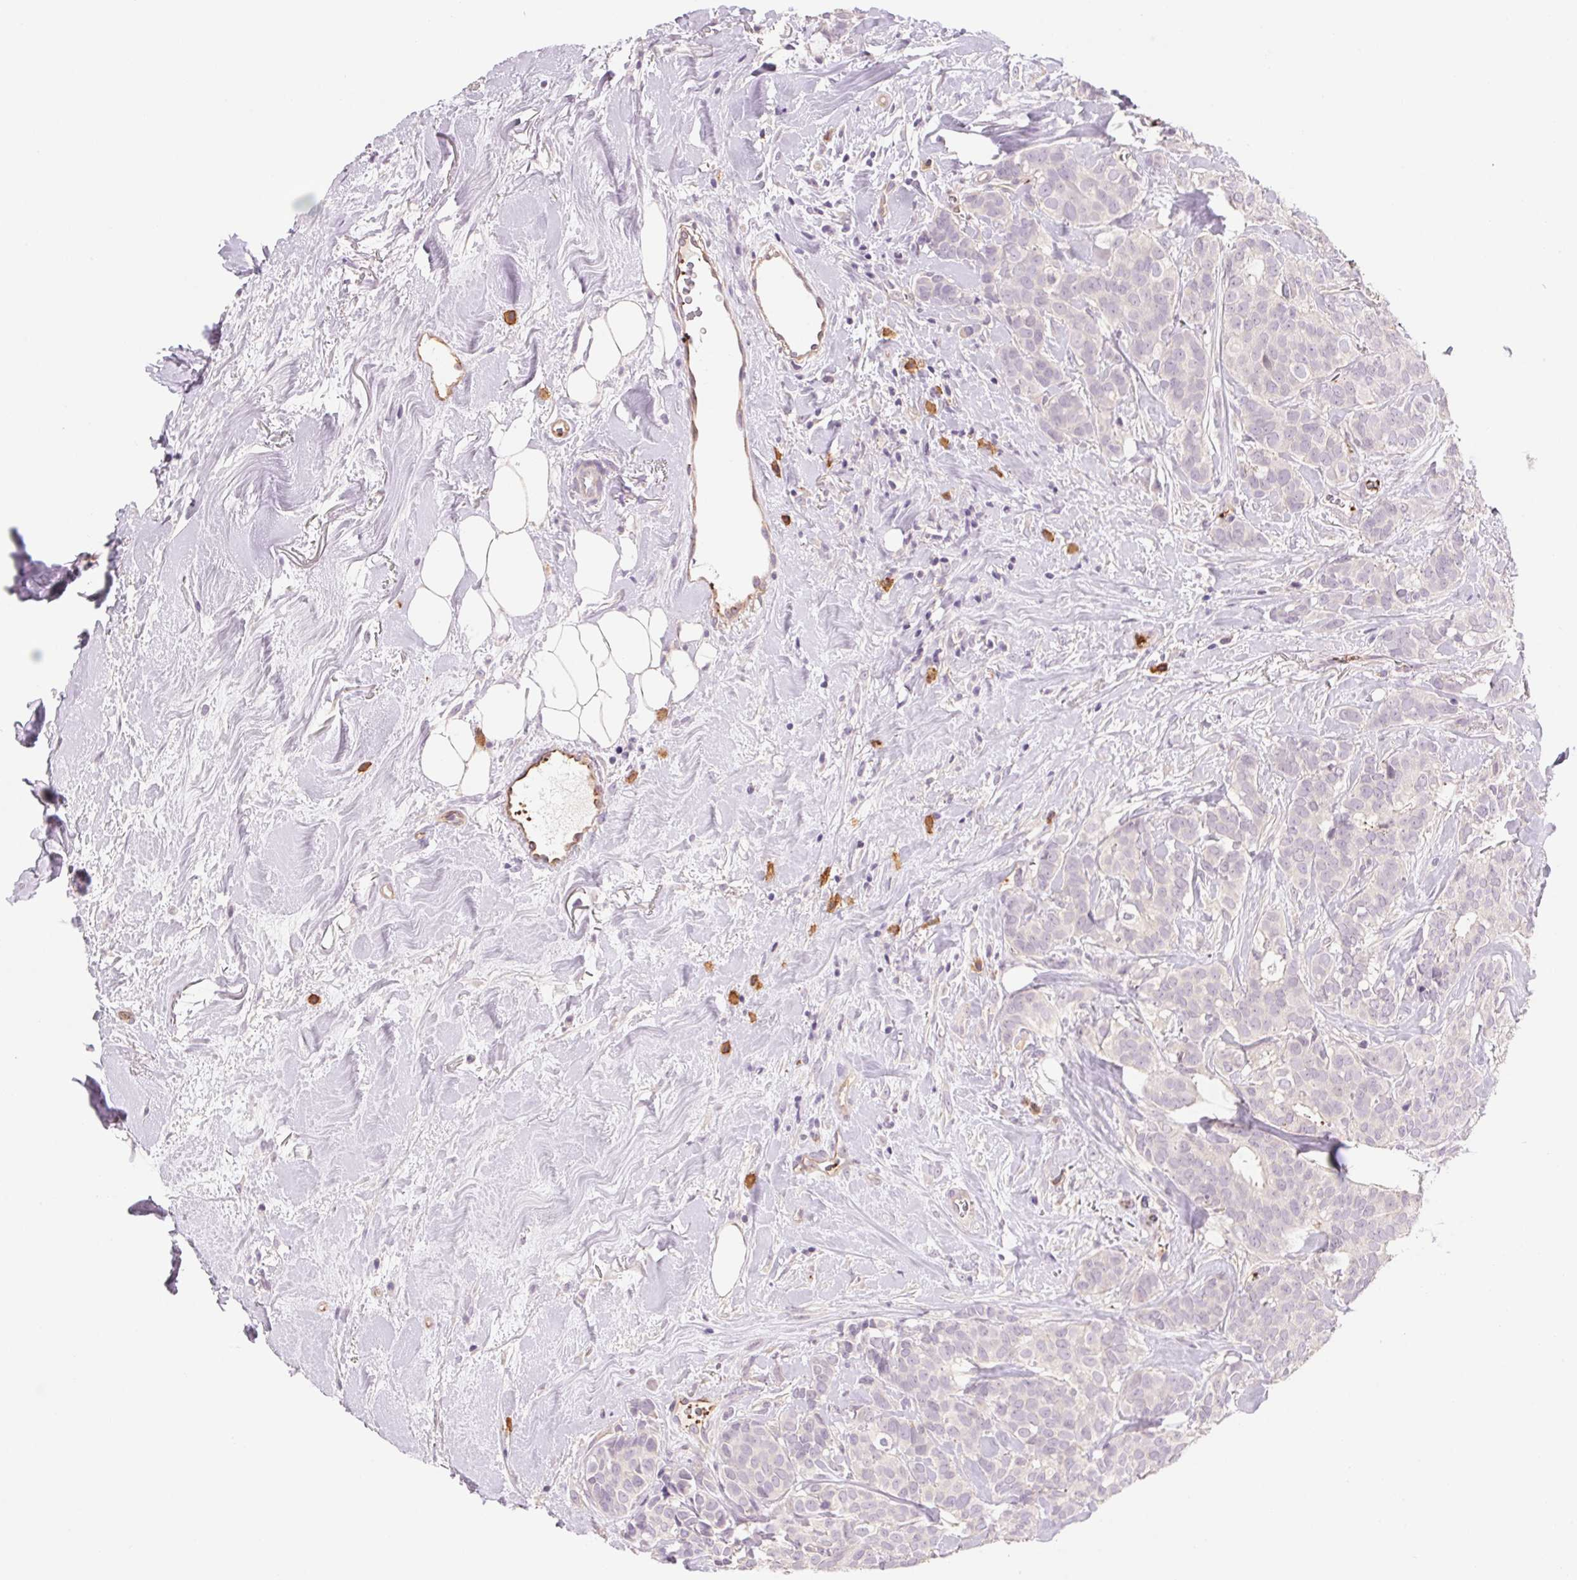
{"staining": {"intensity": "negative", "quantity": "none", "location": "none"}, "tissue": "breast cancer", "cell_type": "Tumor cells", "image_type": "cancer", "snomed": [{"axis": "morphology", "description": "Duct carcinoma"}, {"axis": "topography", "description": "Breast"}], "caption": "High power microscopy photomicrograph of an immunohistochemistry (IHC) histopathology image of breast cancer, revealing no significant expression in tumor cells. Nuclei are stained in blue.", "gene": "ANKRD13B", "patient": {"sex": "female", "age": 84}}